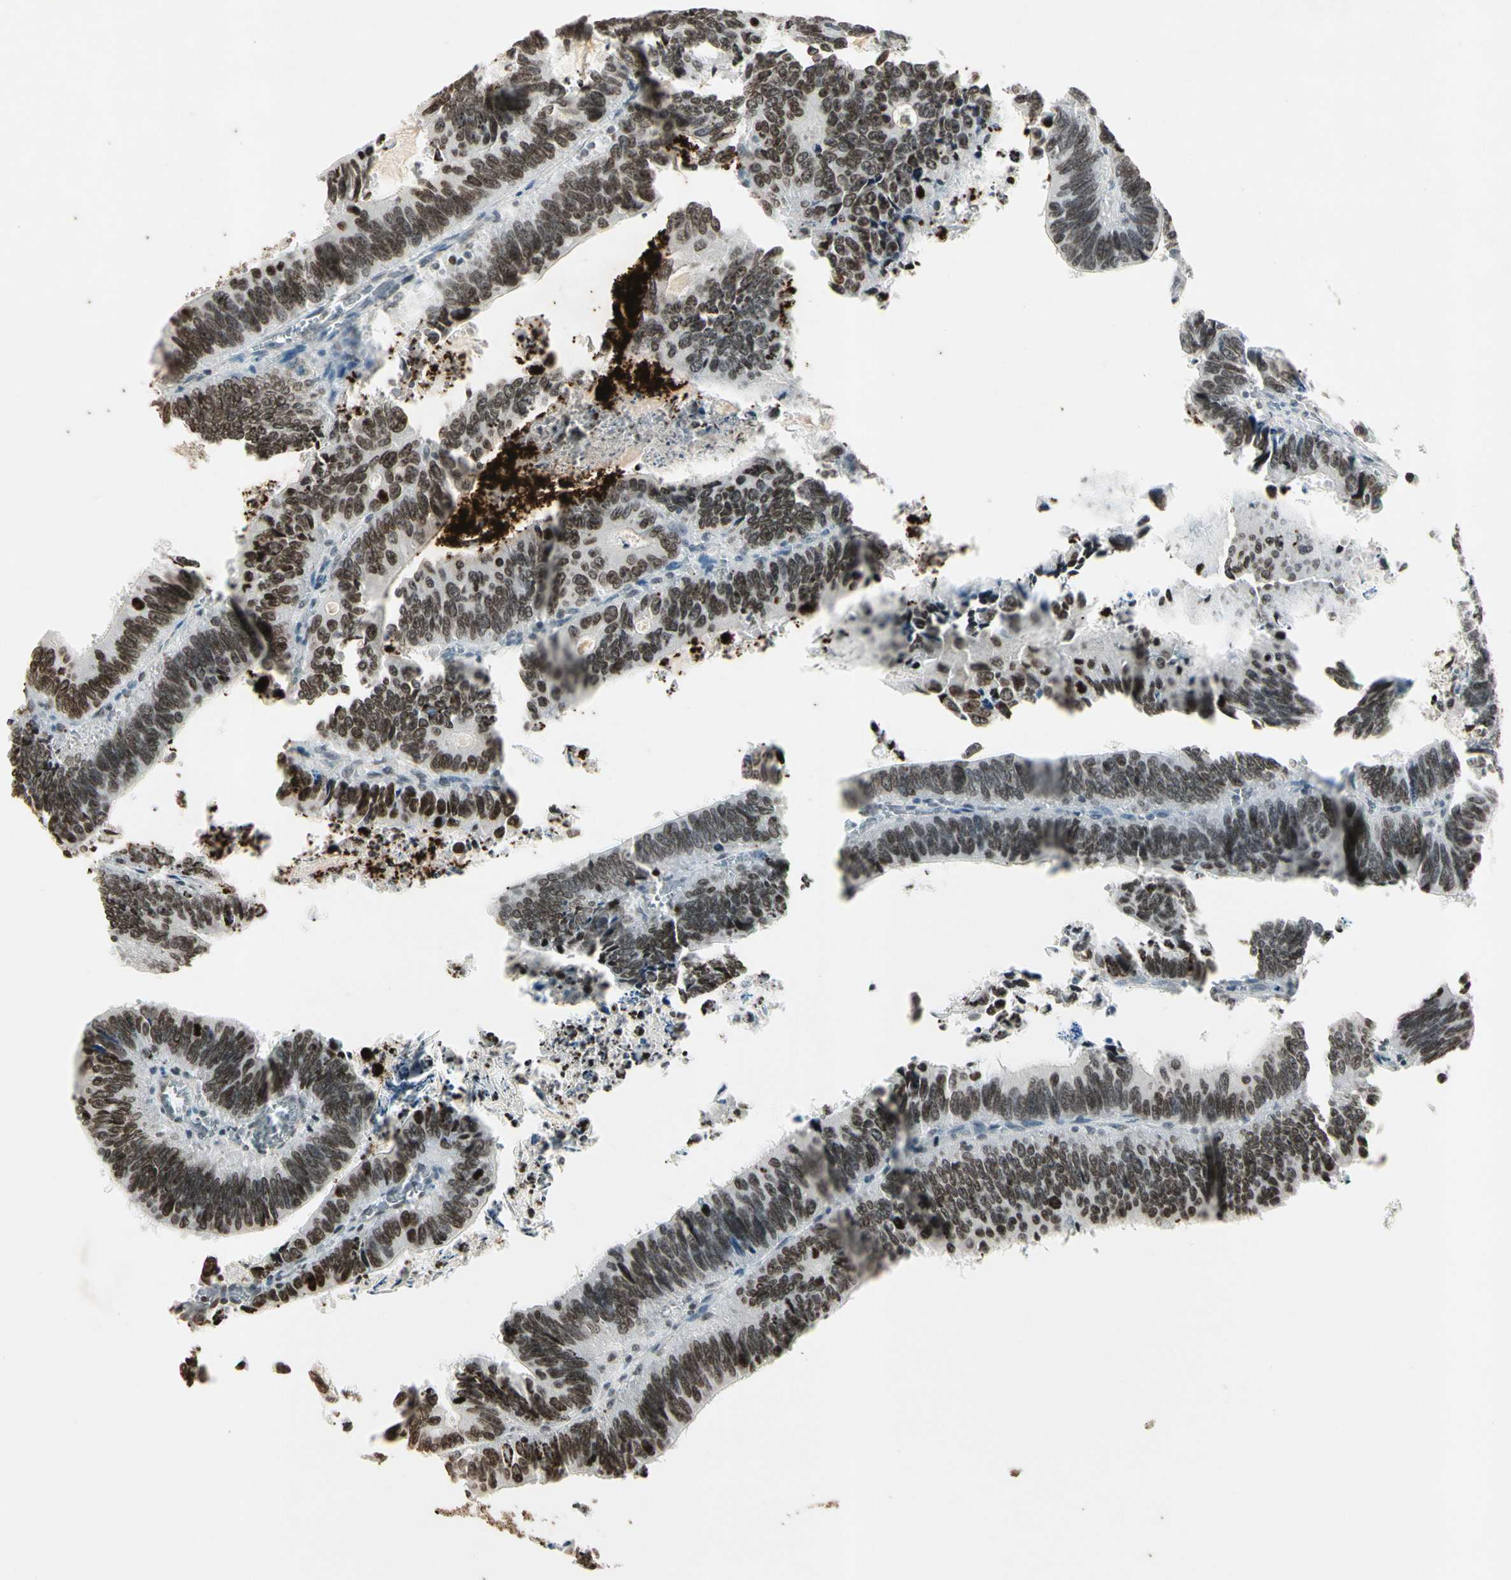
{"staining": {"intensity": "weak", "quantity": "25%-75%", "location": "nuclear"}, "tissue": "colorectal cancer", "cell_type": "Tumor cells", "image_type": "cancer", "snomed": [{"axis": "morphology", "description": "Adenocarcinoma, NOS"}, {"axis": "topography", "description": "Colon"}], "caption": "An immunohistochemistry (IHC) micrograph of neoplastic tissue is shown. Protein staining in brown labels weak nuclear positivity in colorectal cancer within tumor cells.", "gene": "TOP1", "patient": {"sex": "male", "age": 72}}